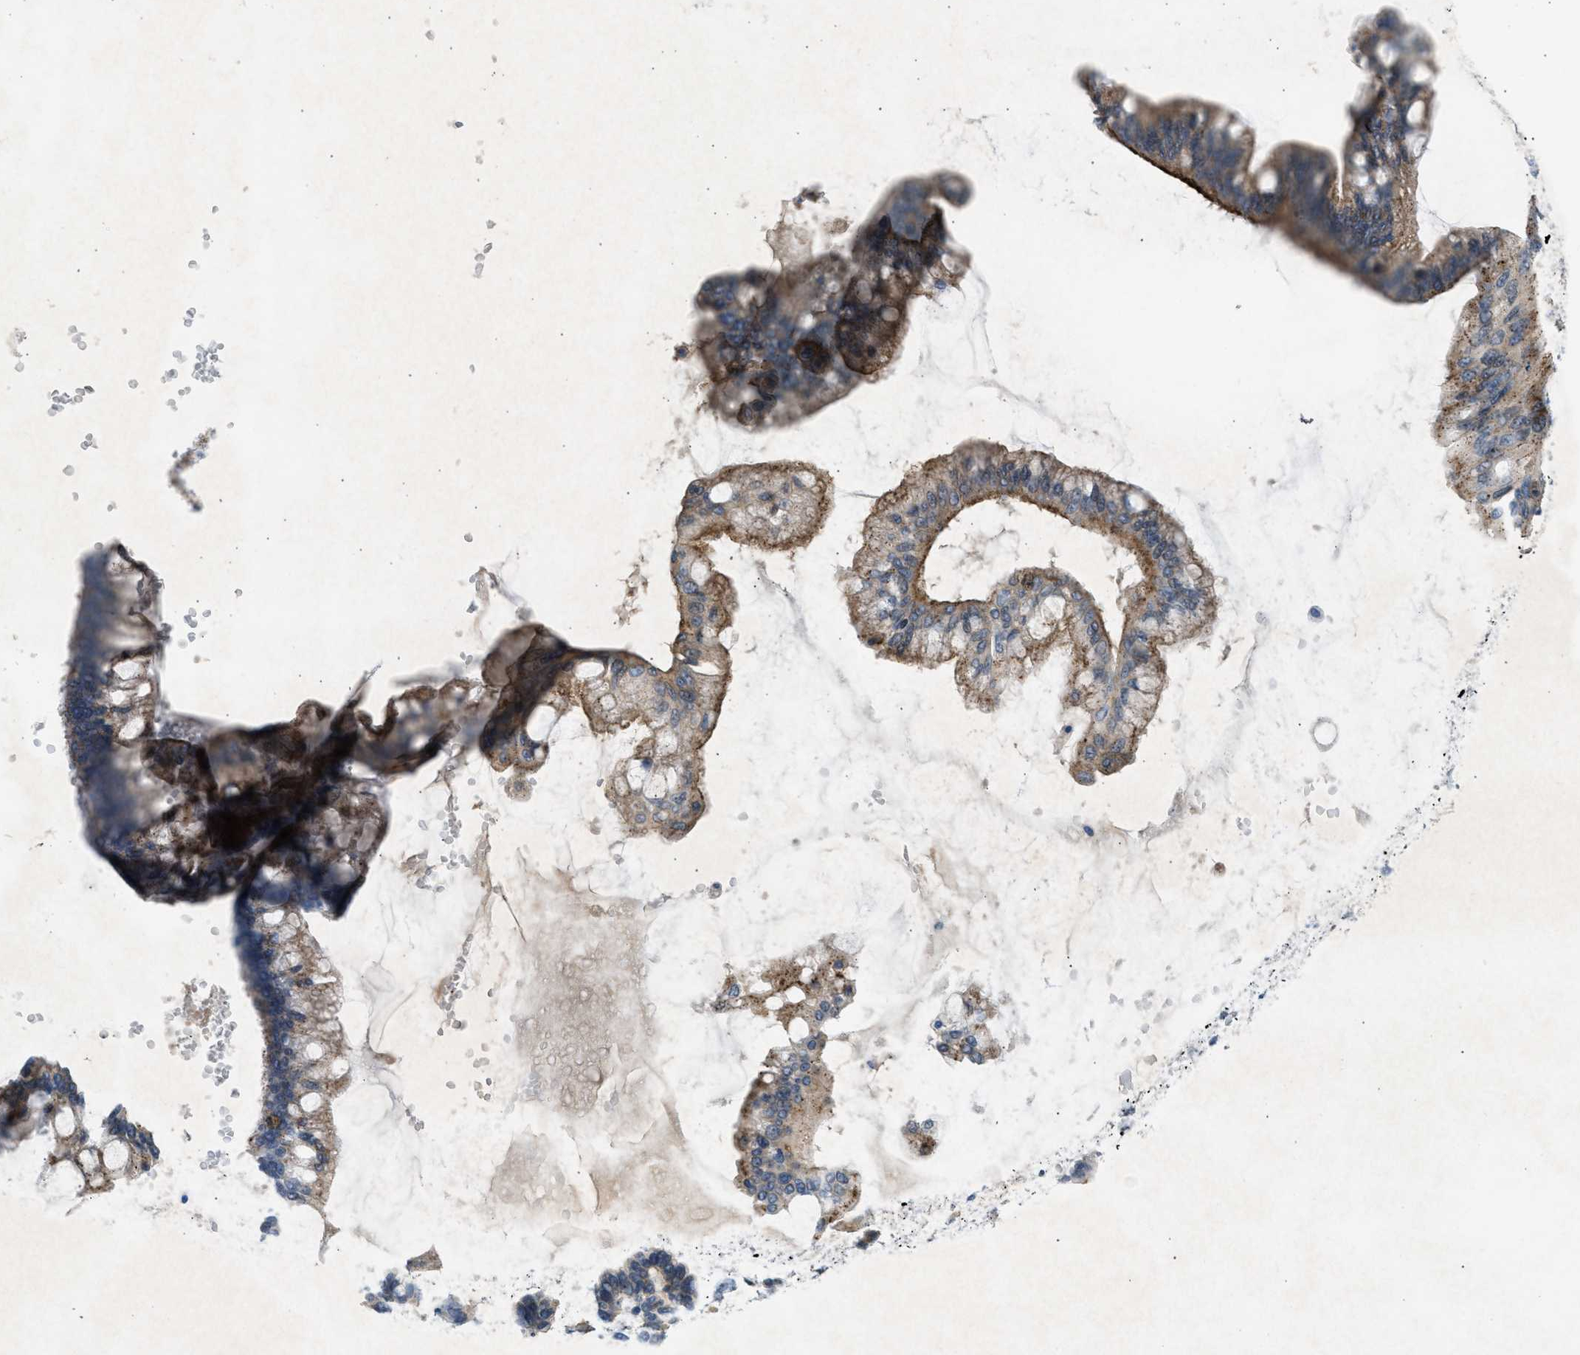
{"staining": {"intensity": "moderate", "quantity": ">75%", "location": "cytoplasmic/membranous"}, "tissue": "ovarian cancer", "cell_type": "Tumor cells", "image_type": "cancer", "snomed": [{"axis": "morphology", "description": "Cystadenocarcinoma, mucinous, NOS"}, {"axis": "topography", "description": "Ovary"}], "caption": "Protein expression analysis of human ovarian cancer reveals moderate cytoplasmic/membranous positivity in approximately >75% of tumor cells. The staining is performed using DAB brown chromogen to label protein expression. The nuclei are counter-stained blue using hematoxylin.", "gene": "PCNX3", "patient": {"sex": "female", "age": 73}}